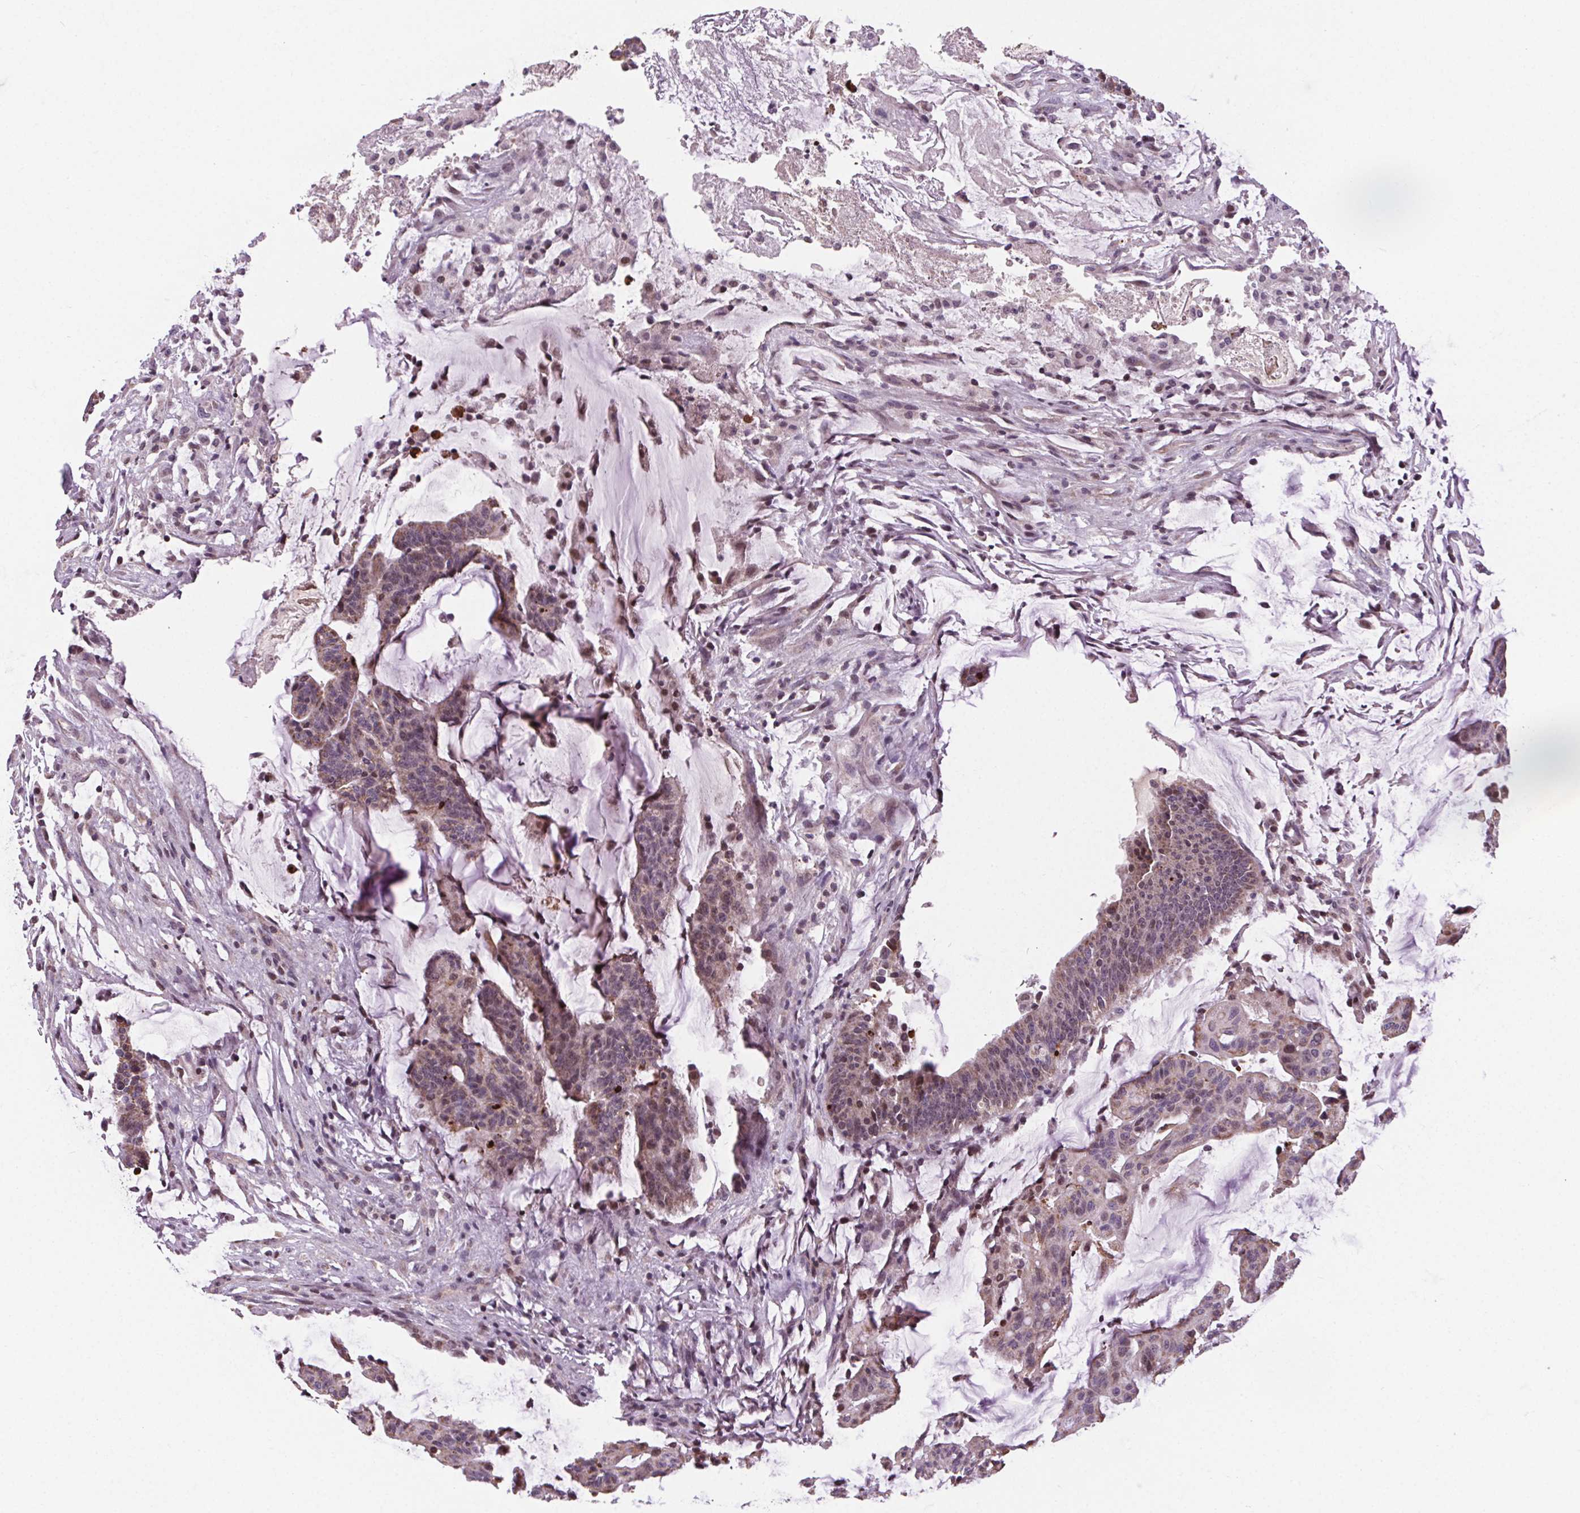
{"staining": {"intensity": "moderate", "quantity": ">75%", "location": "cytoplasmic/membranous"}, "tissue": "colorectal cancer", "cell_type": "Tumor cells", "image_type": "cancer", "snomed": [{"axis": "morphology", "description": "Adenocarcinoma, NOS"}, {"axis": "topography", "description": "Colon"}], "caption": "IHC (DAB) staining of colorectal adenocarcinoma demonstrates moderate cytoplasmic/membranous protein expression in approximately >75% of tumor cells.", "gene": "SUCLA2", "patient": {"sex": "female", "age": 78}}